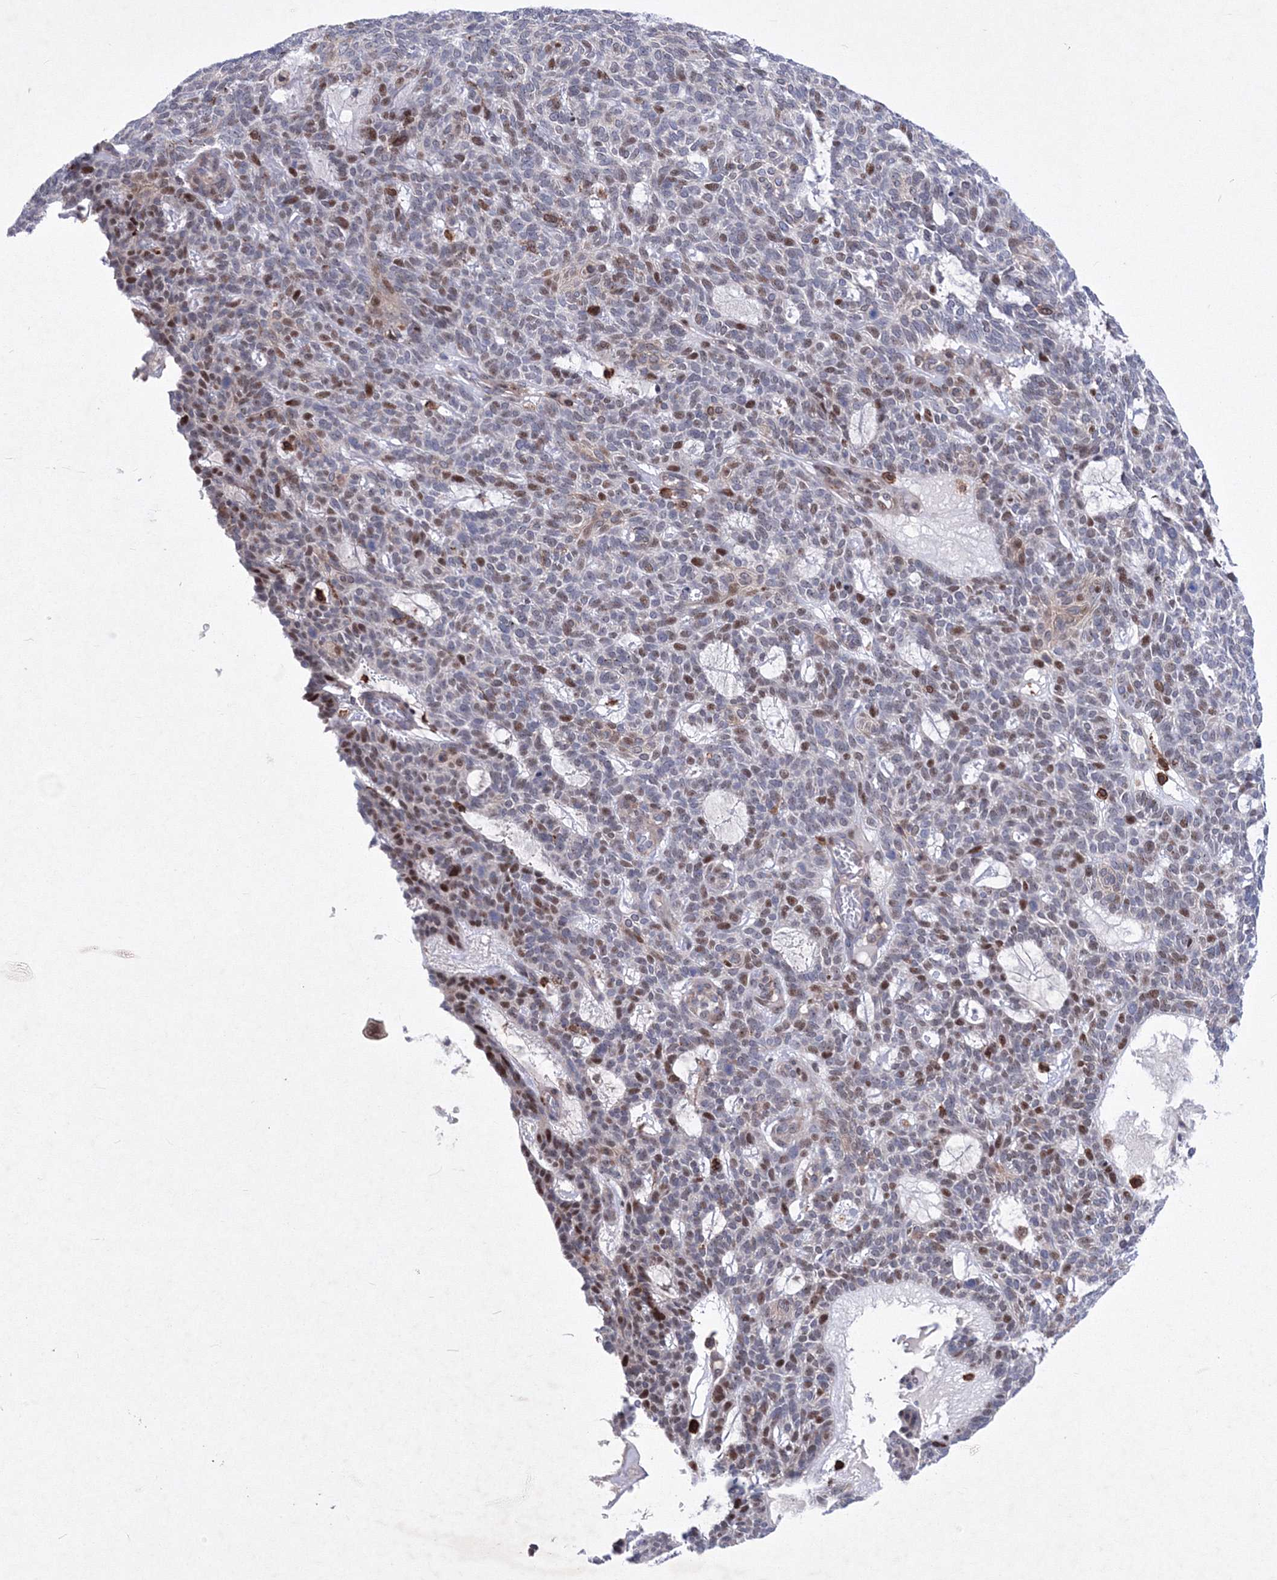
{"staining": {"intensity": "moderate", "quantity": "25%-75%", "location": "nuclear"}, "tissue": "skin cancer", "cell_type": "Tumor cells", "image_type": "cancer", "snomed": [{"axis": "morphology", "description": "Squamous cell carcinoma, NOS"}, {"axis": "topography", "description": "Skin"}], "caption": "Human skin cancer (squamous cell carcinoma) stained with a protein marker exhibits moderate staining in tumor cells.", "gene": "RNPEPL1", "patient": {"sex": "female", "age": 90}}